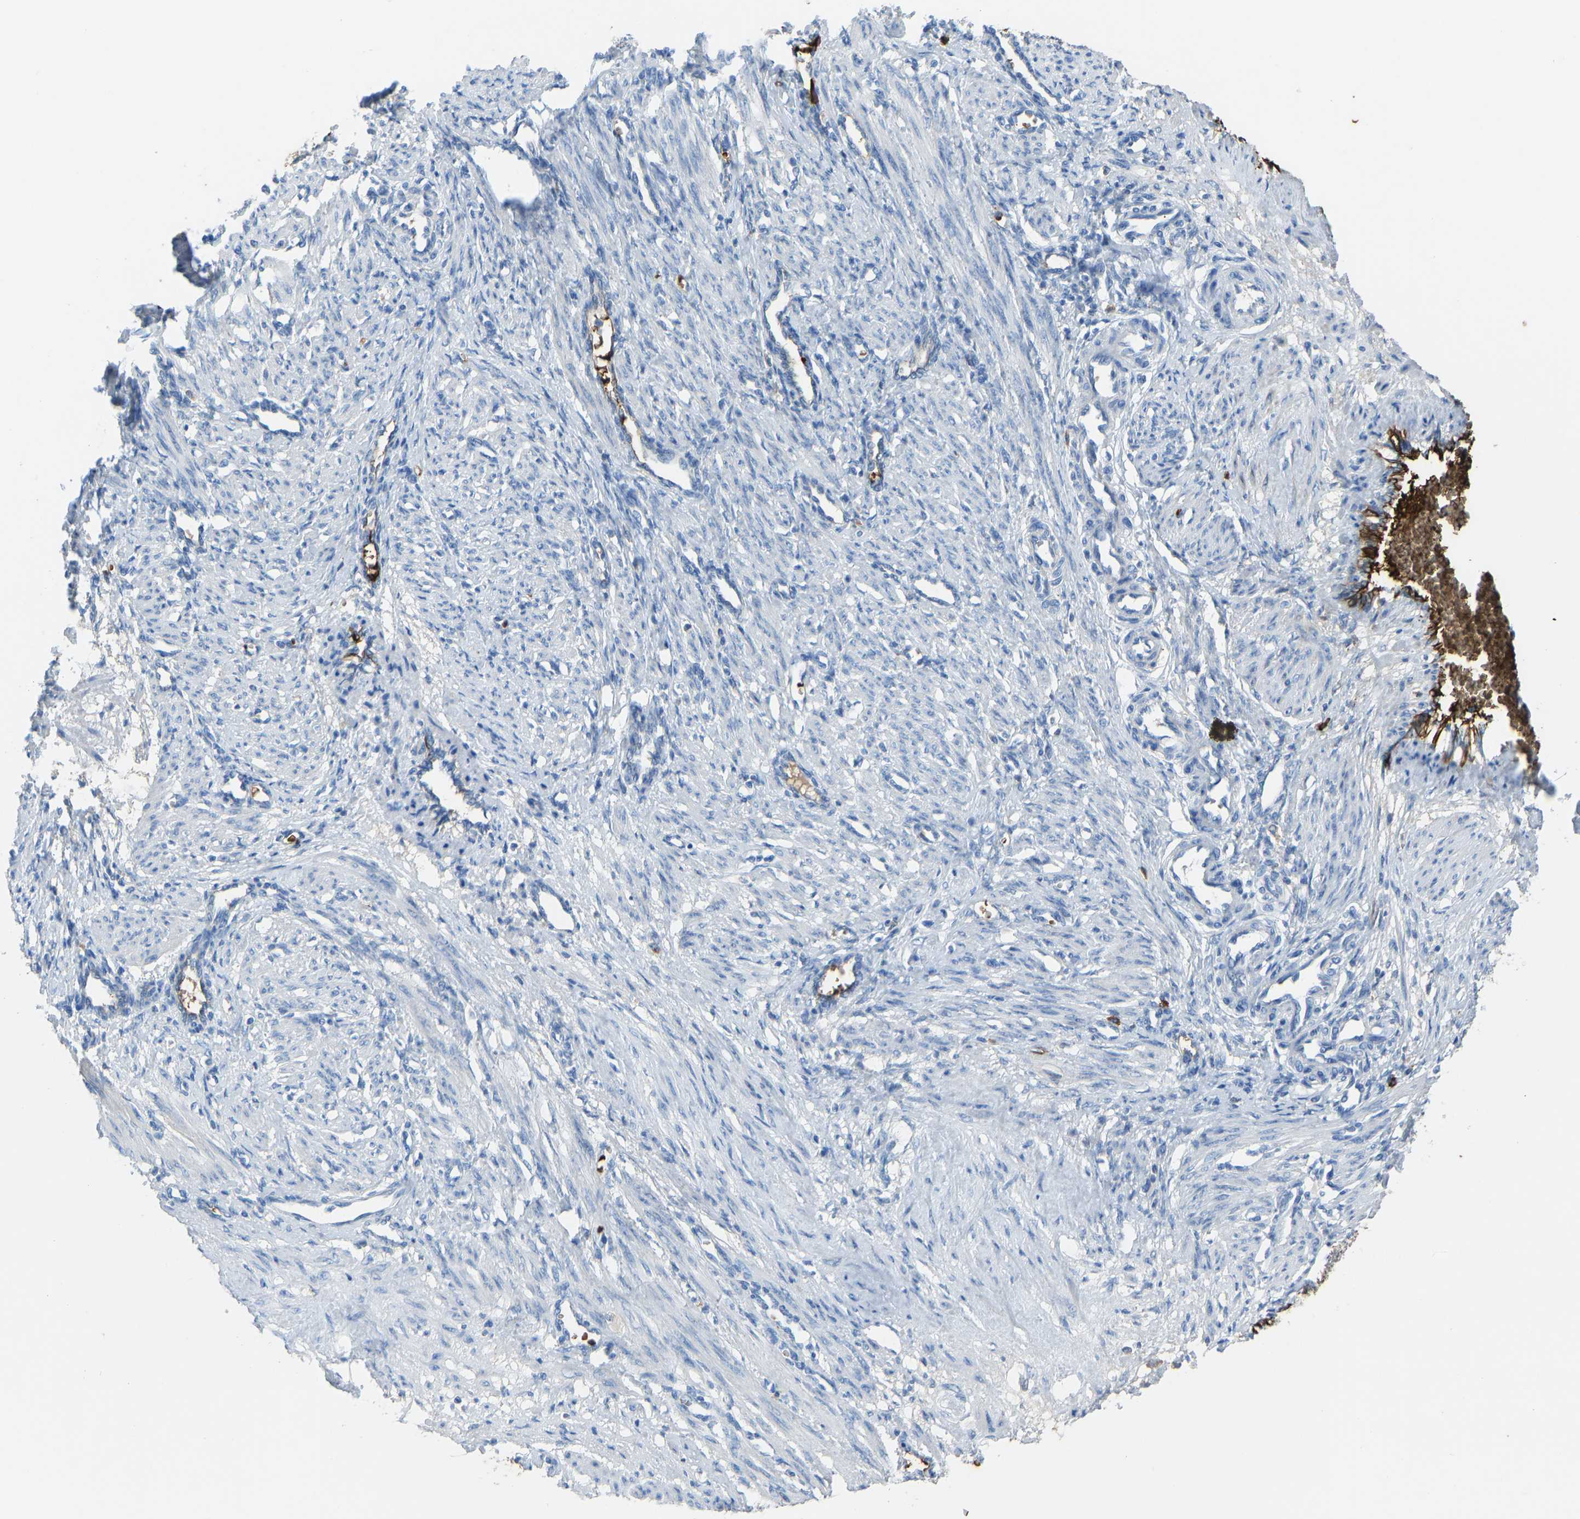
{"staining": {"intensity": "negative", "quantity": "none", "location": "none"}, "tissue": "smooth muscle", "cell_type": "Smooth muscle cells", "image_type": "normal", "snomed": [{"axis": "morphology", "description": "Normal tissue, NOS"}, {"axis": "topography", "description": "Endometrium"}], "caption": "There is no significant positivity in smooth muscle cells of smooth muscle. (Immunohistochemistry (ihc), brightfield microscopy, high magnification).", "gene": "PIGS", "patient": {"sex": "female", "age": 33}}